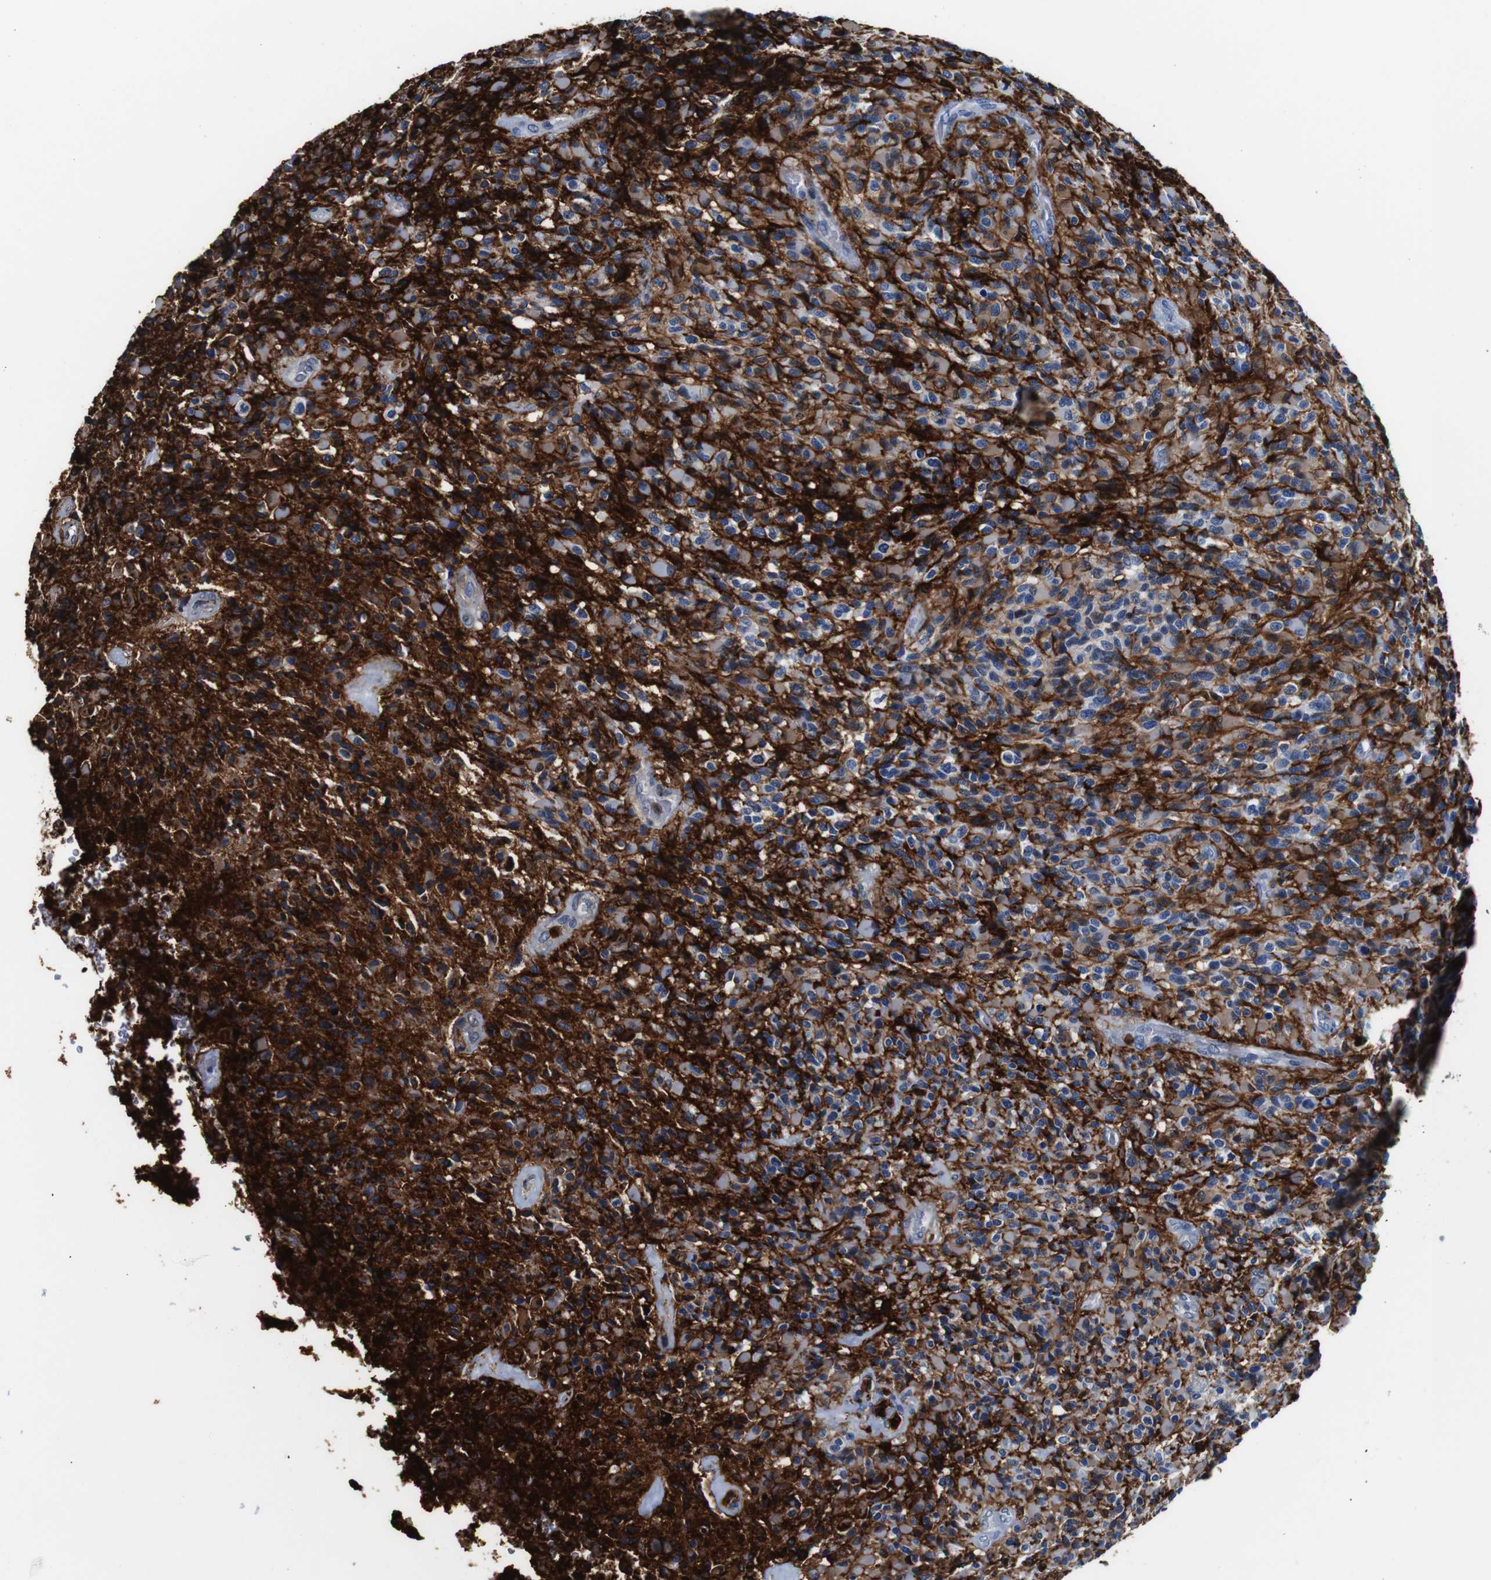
{"staining": {"intensity": "weak", "quantity": "25%-75%", "location": "cytoplasmic/membranous"}, "tissue": "glioma", "cell_type": "Tumor cells", "image_type": "cancer", "snomed": [{"axis": "morphology", "description": "Glioma, malignant, High grade"}, {"axis": "topography", "description": "Brain"}], "caption": "Human malignant high-grade glioma stained with a brown dye exhibits weak cytoplasmic/membranous positive expression in about 25%-75% of tumor cells.", "gene": "ANXA1", "patient": {"sex": "male", "age": 71}}